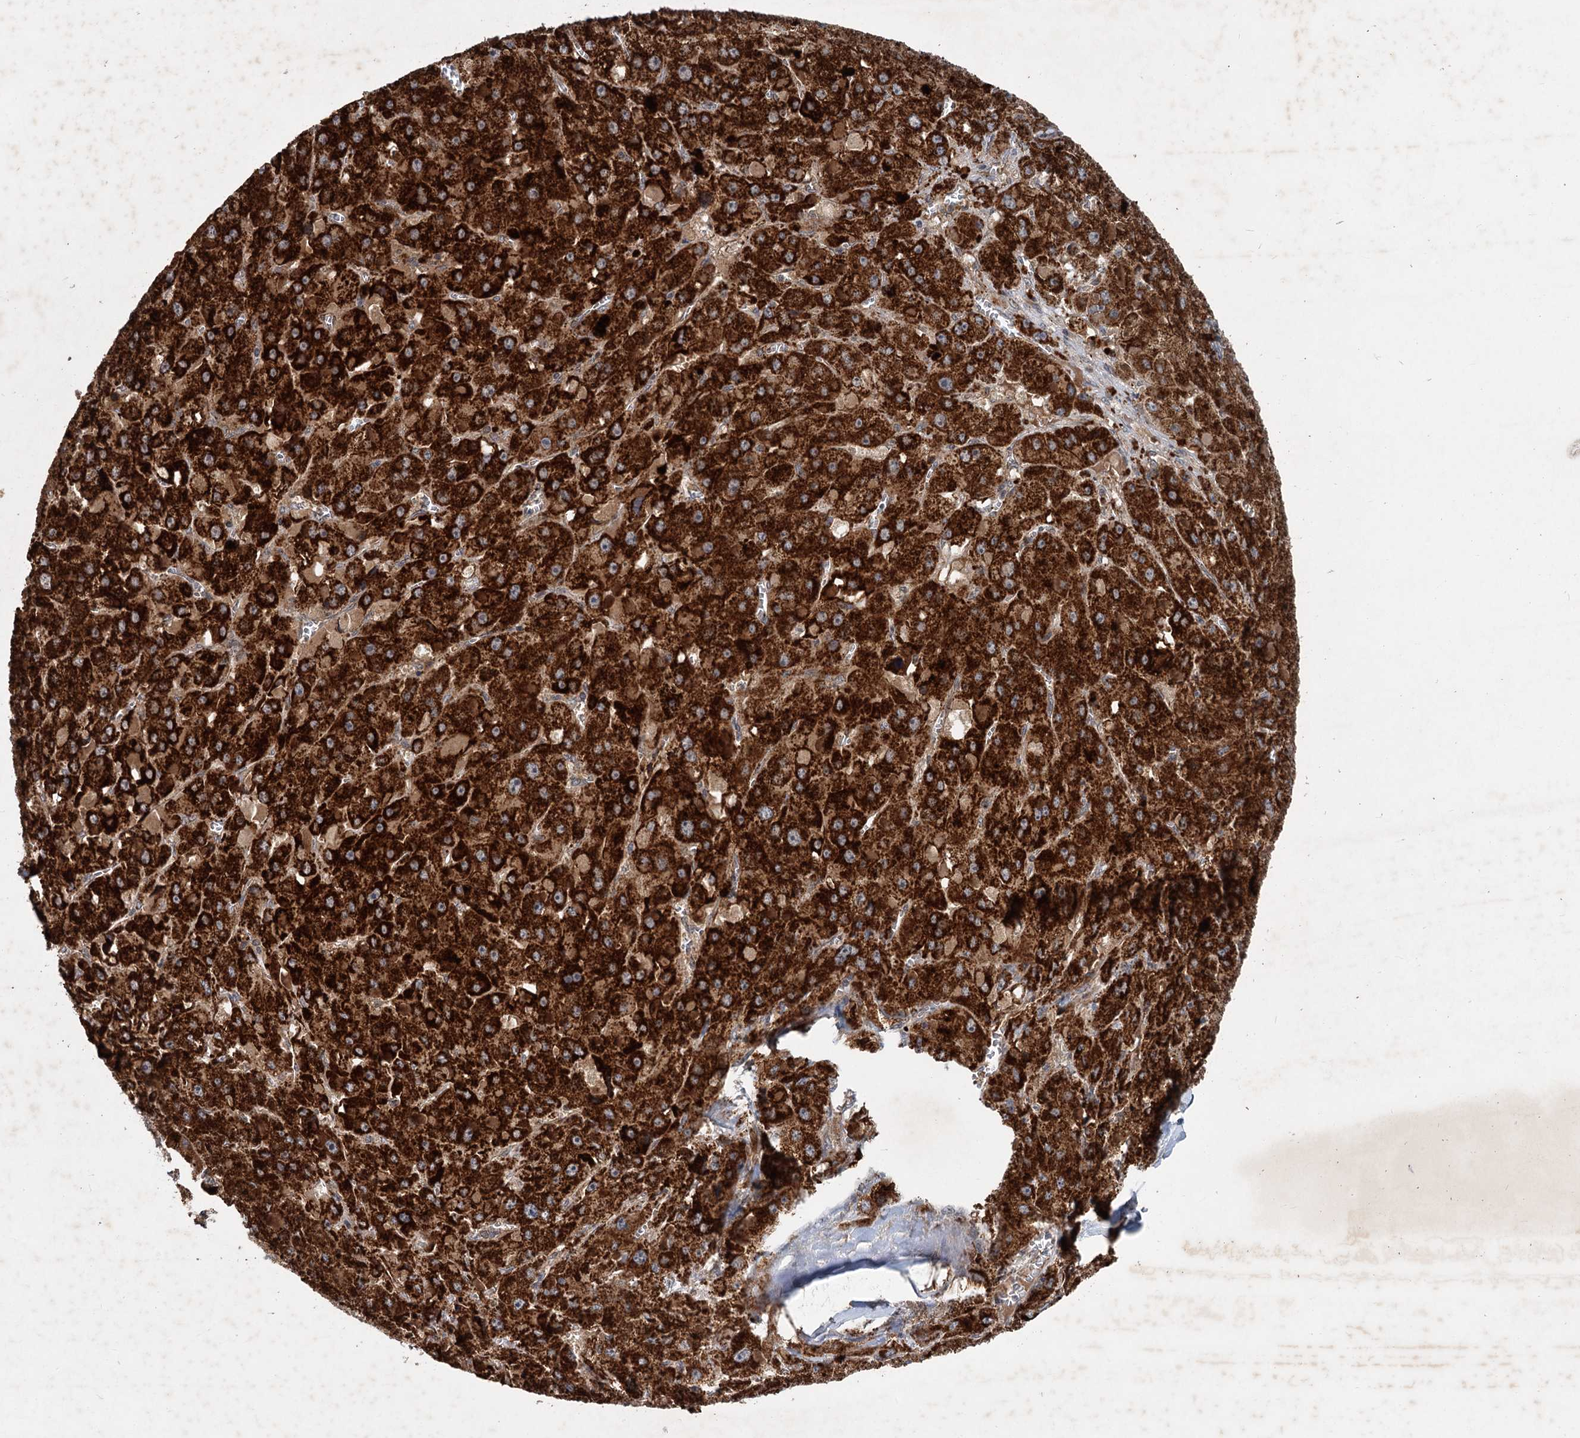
{"staining": {"intensity": "strong", "quantity": ">75%", "location": "cytoplasmic/membranous"}, "tissue": "liver cancer", "cell_type": "Tumor cells", "image_type": "cancer", "snomed": [{"axis": "morphology", "description": "Carcinoma, Hepatocellular, NOS"}, {"axis": "topography", "description": "Liver"}], "caption": "IHC image of neoplastic tissue: liver cancer stained using immunohistochemistry (IHC) demonstrates high levels of strong protein expression localized specifically in the cytoplasmic/membranous of tumor cells, appearing as a cytoplasmic/membranous brown color.", "gene": "N4BP2L2", "patient": {"sex": "female", "age": 73}}